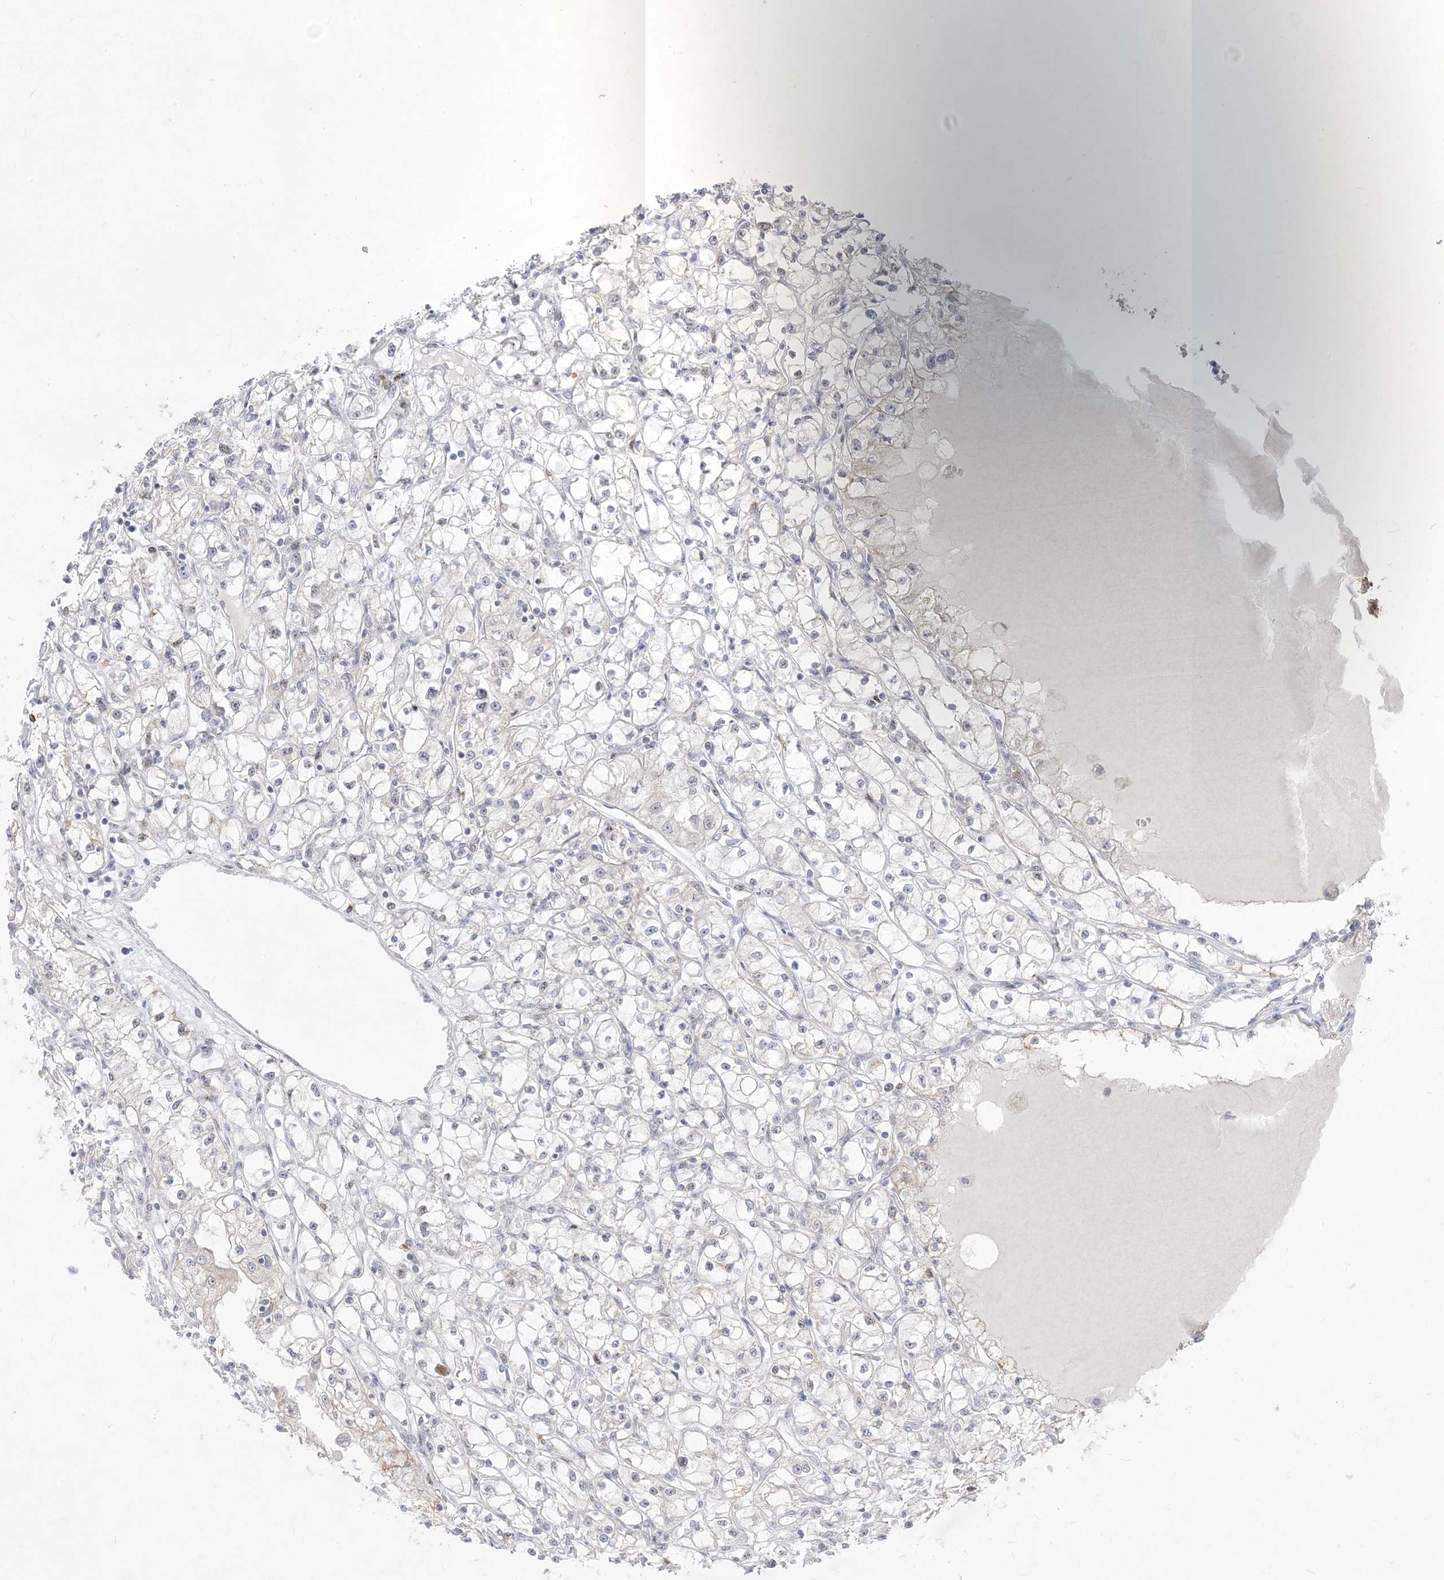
{"staining": {"intensity": "negative", "quantity": "none", "location": "none"}, "tissue": "renal cancer", "cell_type": "Tumor cells", "image_type": "cancer", "snomed": [{"axis": "morphology", "description": "Adenocarcinoma, NOS"}, {"axis": "topography", "description": "Kidney"}], "caption": "There is no significant expression in tumor cells of adenocarcinoma (renal).", "gene": "BHLHE40", "patient": {"sex": "male", "age": 56}}